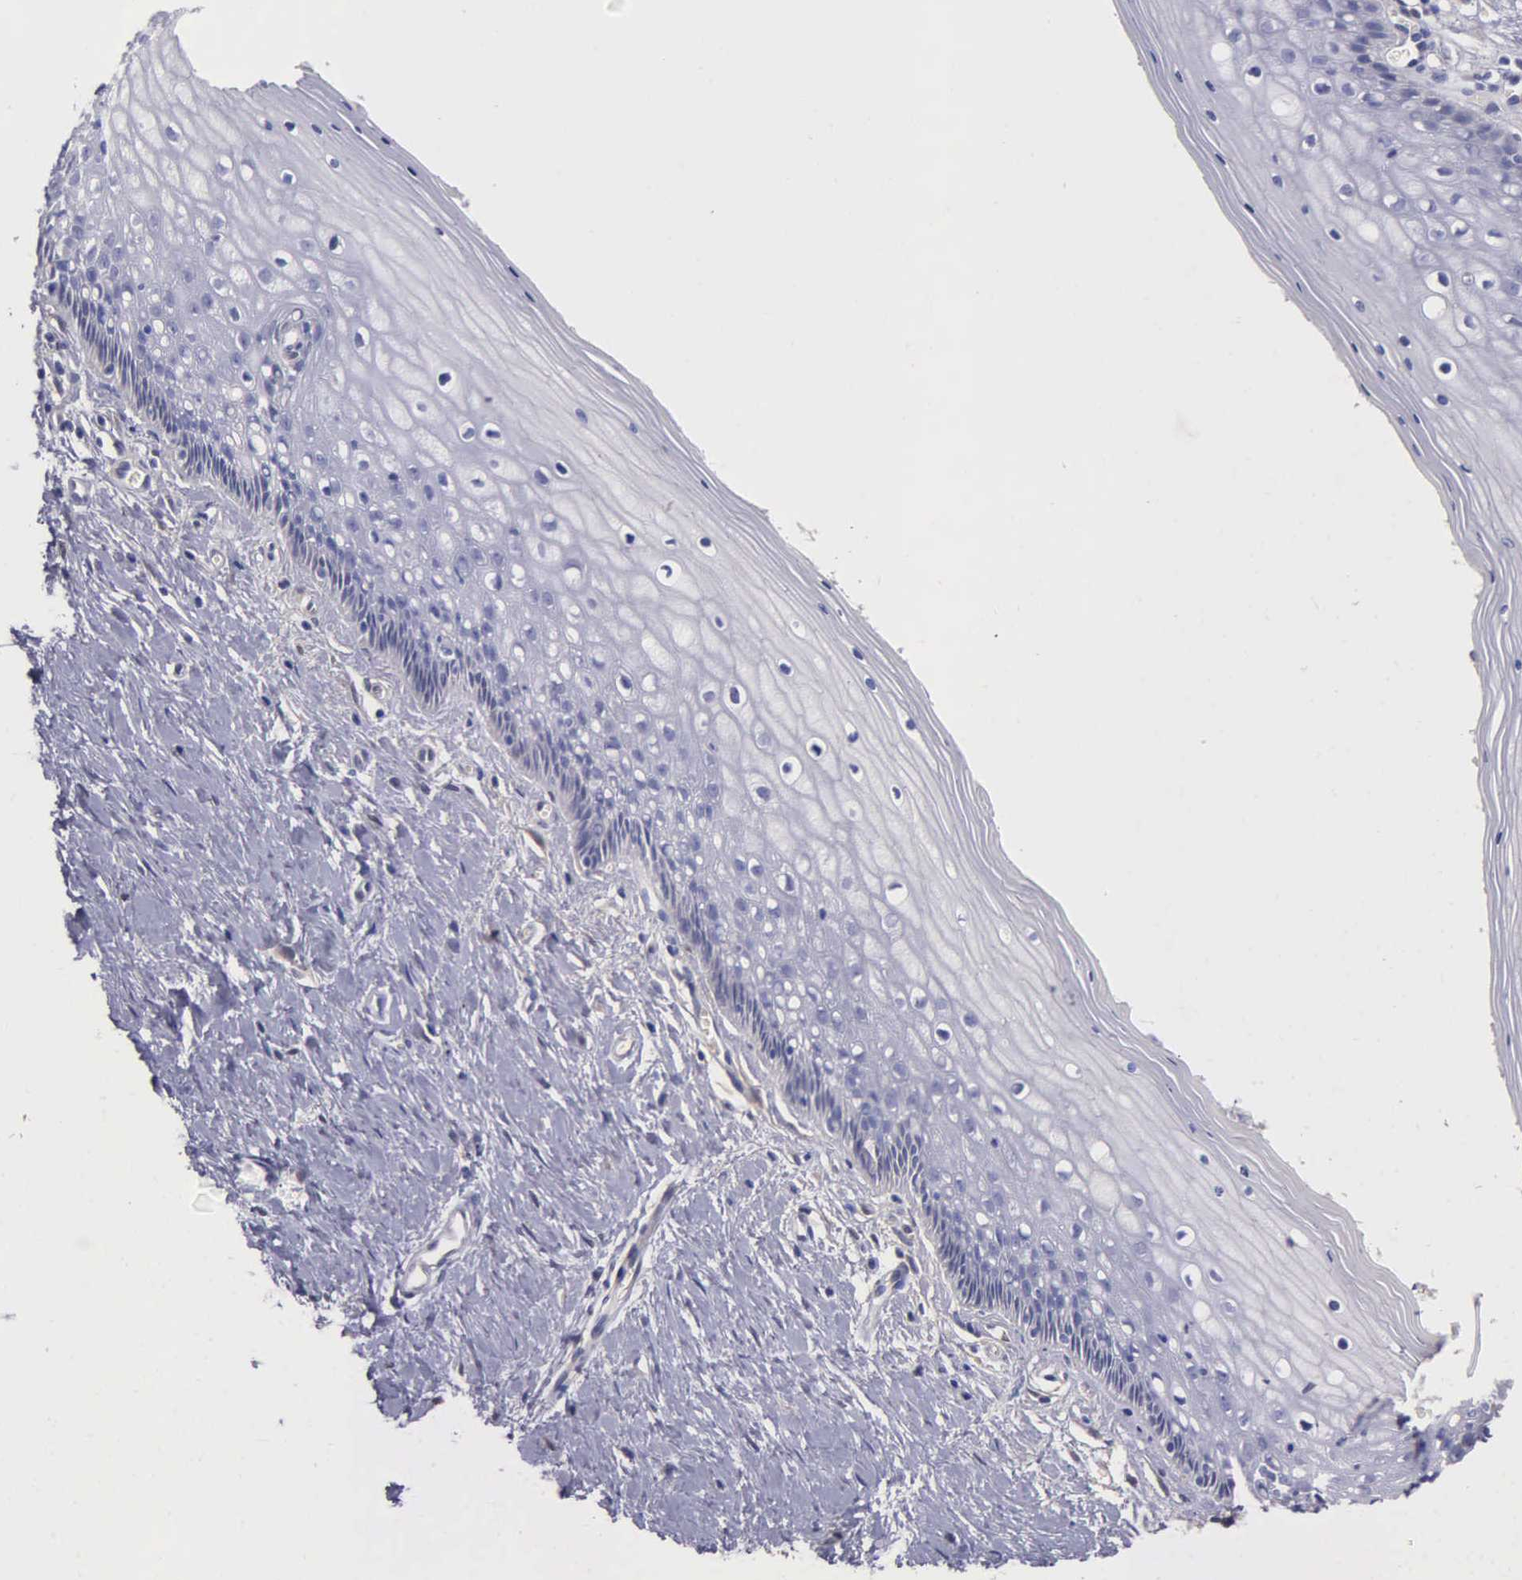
{"staining": {"intensity": "negative", "quantity": "none", "location": "none"}, "tissue": "vagina", "cell_type": "Squamous epithelial cells", "image_type": "normal", "snomed": [{"axis": "morphology", "description": "Normal tissue, NOS"}, {"axis": "topography", "description": "Vagina"}], "caption": "High magnification brightfield microscopy of unremarkable vagina stained with DAB (3,3'-diaminobenzidine) (brown) and counterstained with hematoxylin (blue): squamous epithelial cells show no significant staining. (DAB immunohistochemistry with hematoxylin counter stain).", "gene": "GSTT2B", "patient": {"sex": "female", "age": 46}}